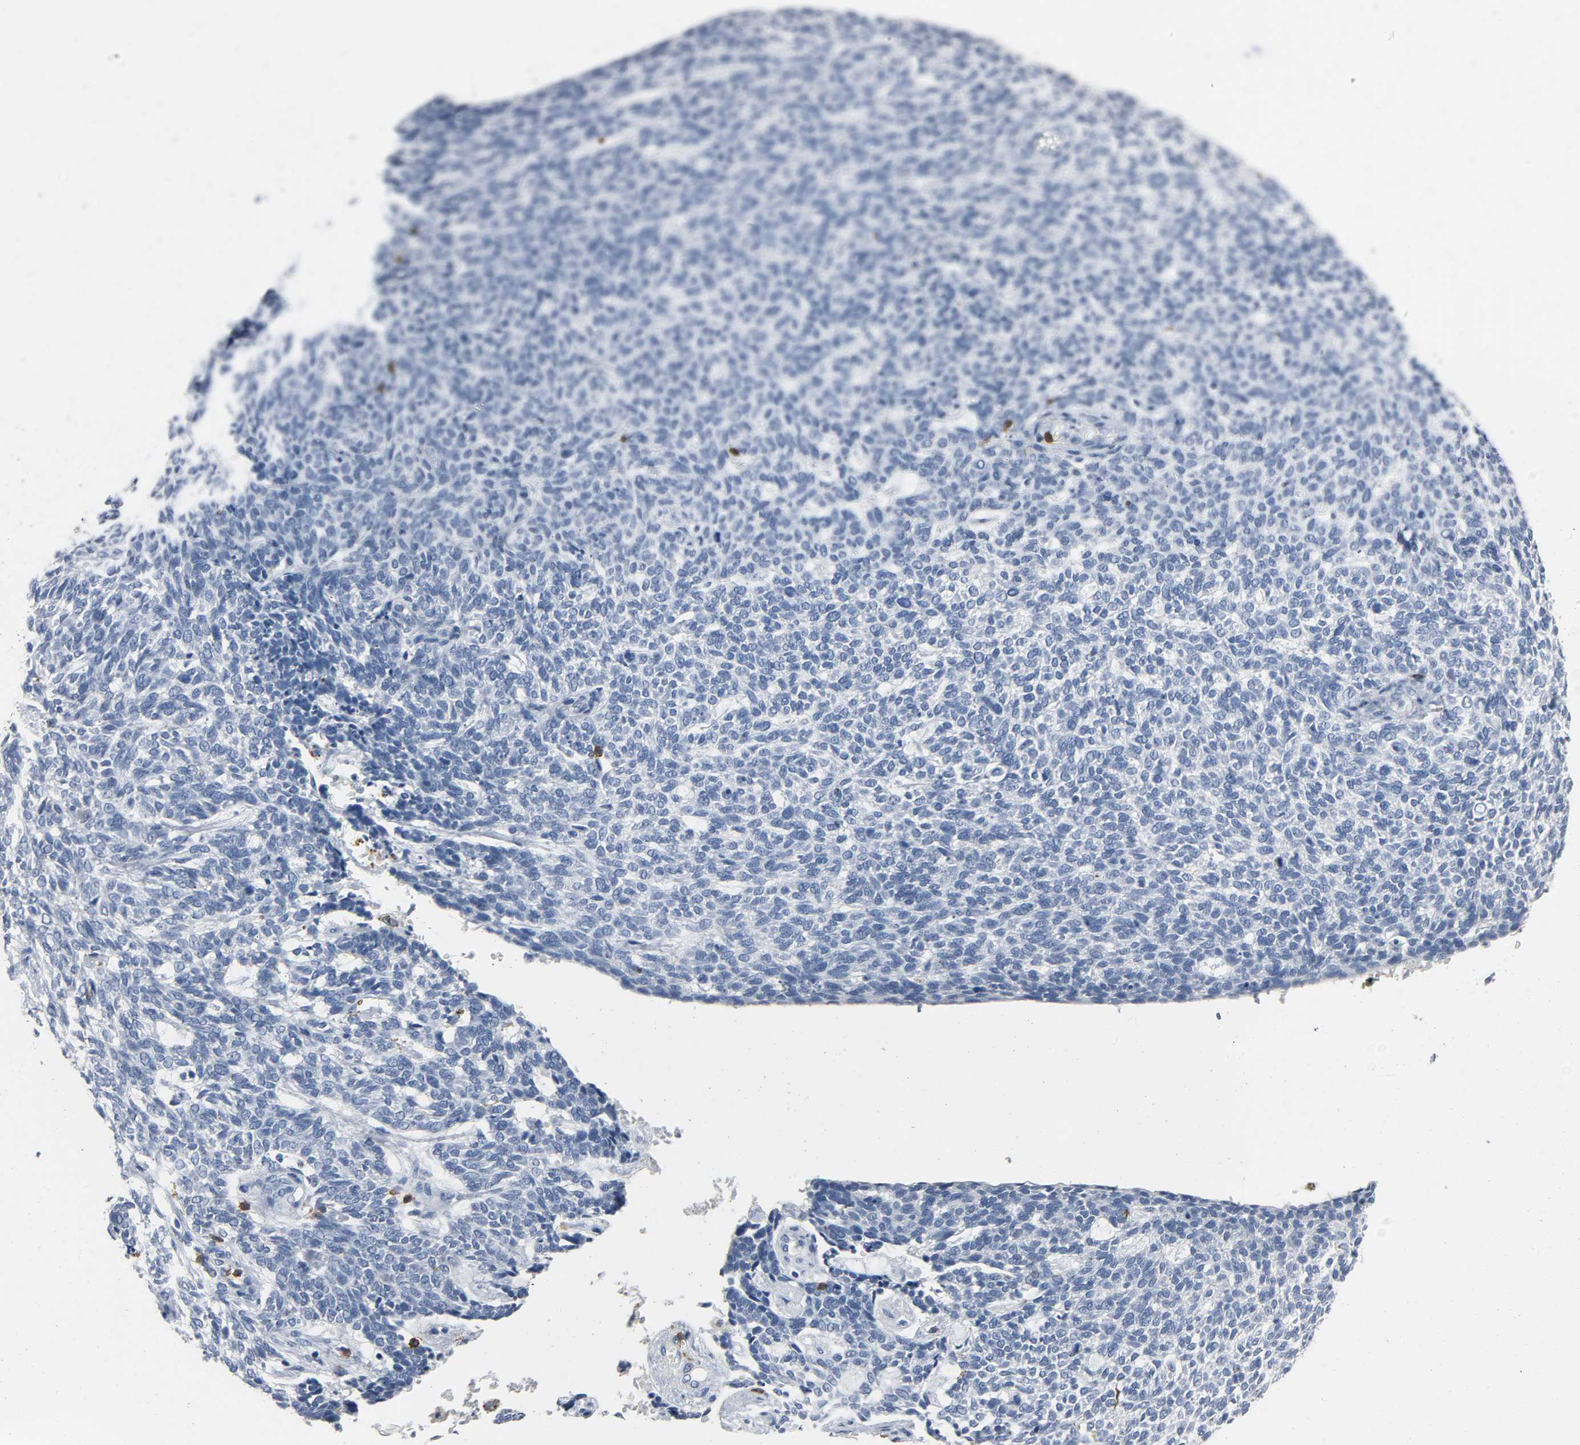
{"staining": {"intensity": "negative", "quantity": "none", "location": "none"}, "tissue": "skin cancer", "cell_type": "Tumor cells", "image_type": "cancer", "snomed": [{"axis": "morphology", "description": "Normal tissue, NOS"}, {"axis": "morphology", "description": "Basal cell carcinoma"}, {"axis": "topography", "description": "Skin"}], "caption": "Immunohistochemistry of human basal cell carcinoma (skin) demonstrates no positivity in tumor cells.", "gene": "LCK", "patient": {"sex": "male", "age": 87}}